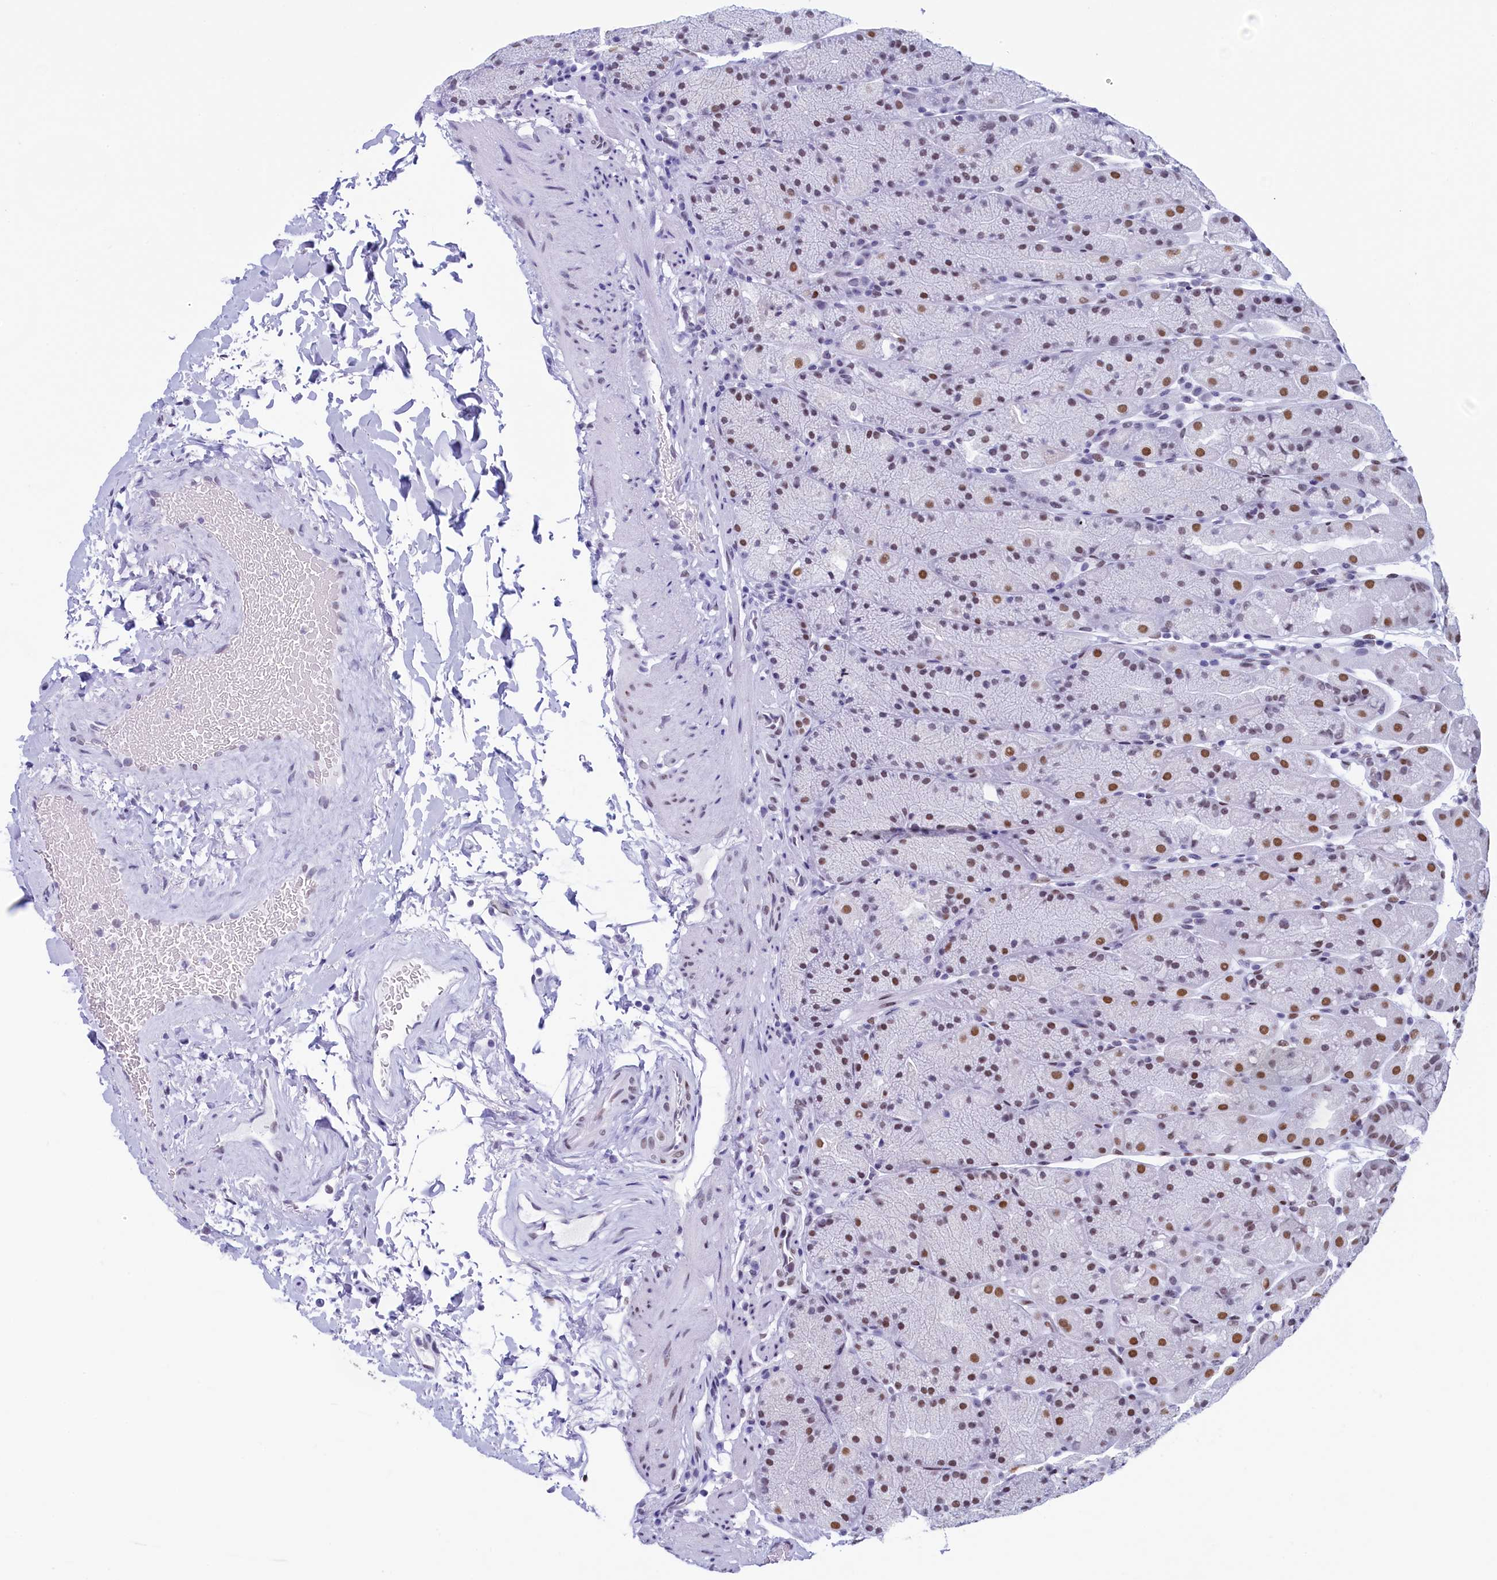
{"staining": {"intensity": "moderate", "quantity": "25%-75%", "location": "nuclear"}, "tissue": "stomach", "cell_type": "Glandular cells", "image_type": "normal", "snomed": [{"axis": "morphology", "description": "Normal tissue, NOS"}, {"axis": "topography", "description": "Stomach, upper"}, {"axis": "topography", "description": "Stomach, lower"}], "caption": "A photomicrograph showing moderate nuclear positivity in approximately 25%-75% of glandular cells in unremarkable stomach, as visualized by brown immunohistochemical staining.", "gene": "SUGP2", "patient": {"sex": "male", "age": 67}}